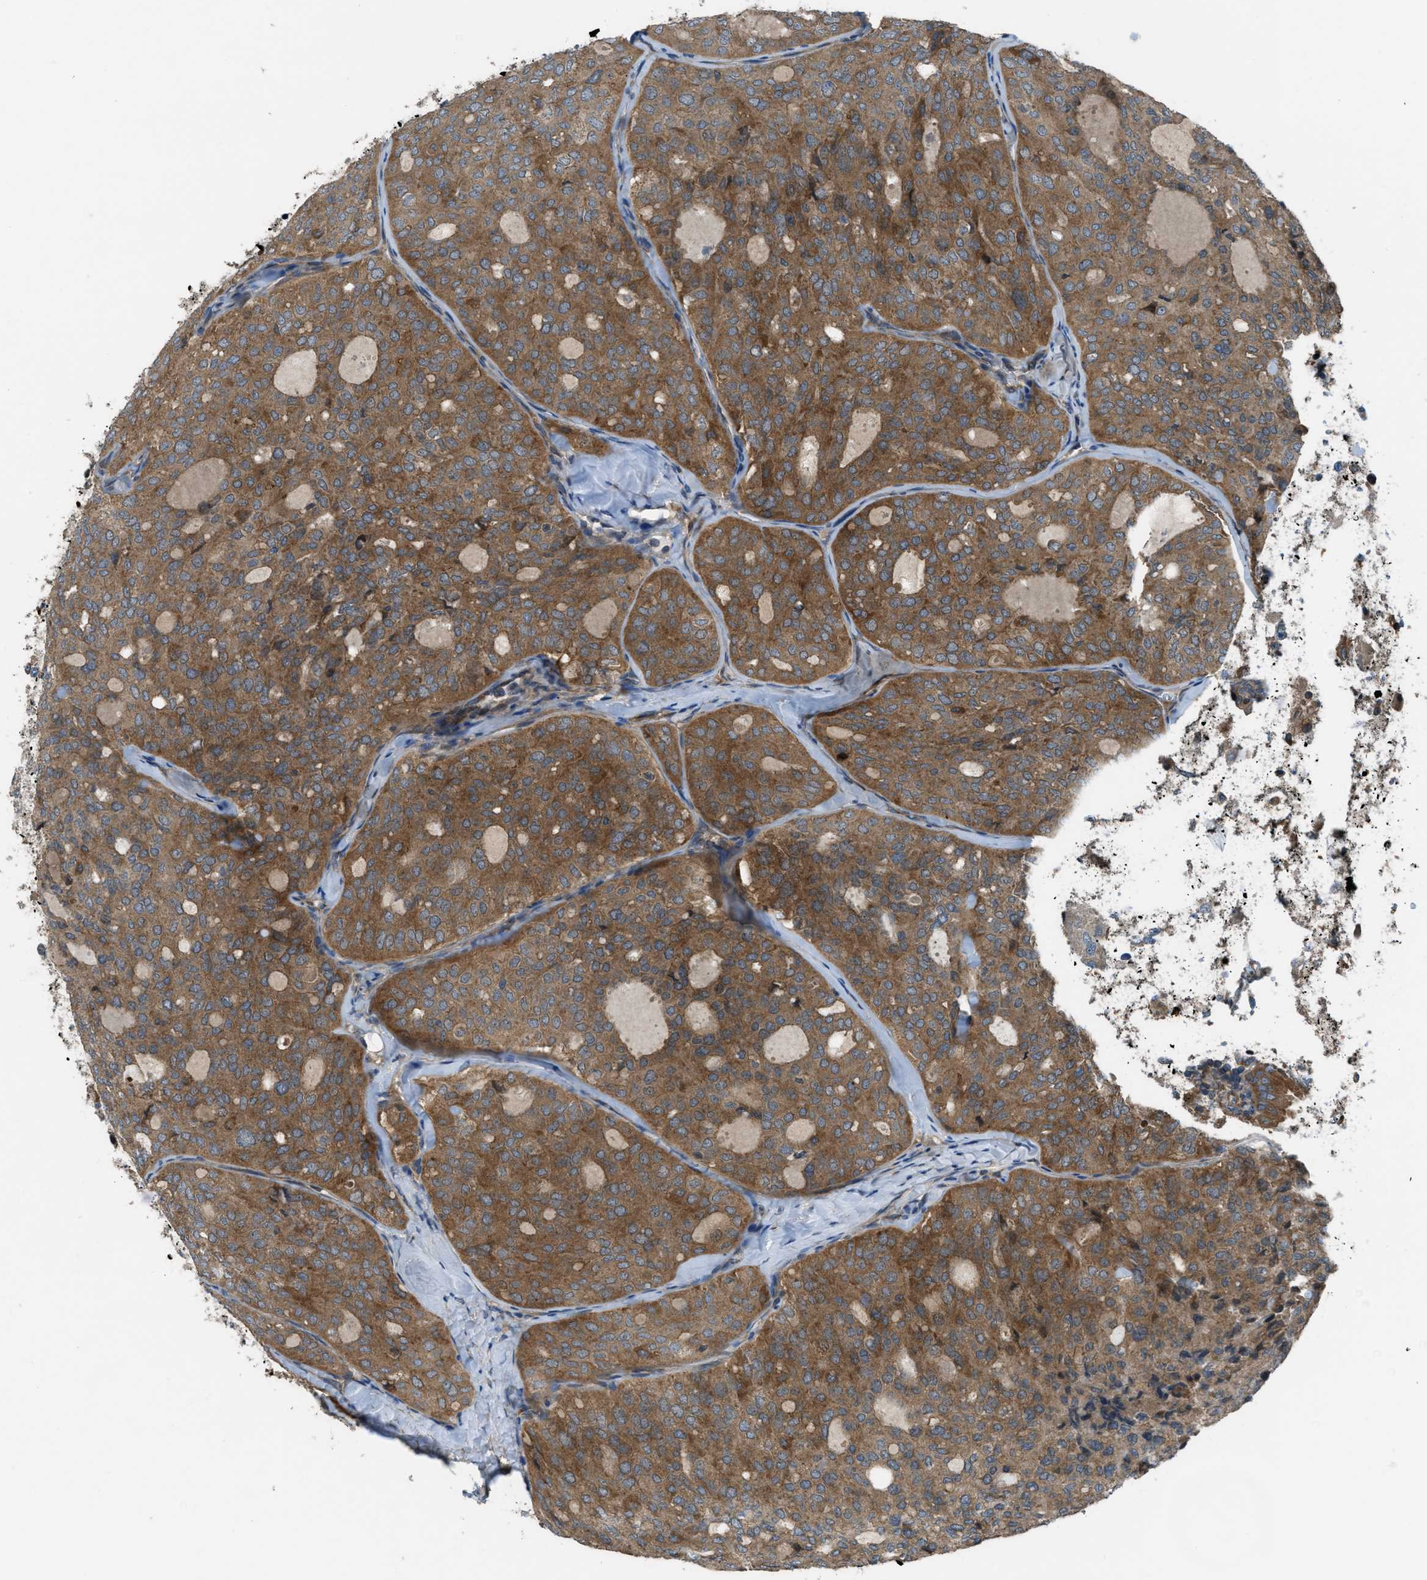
{"staining": {"intensity": "moderate", "quantity": ">75%", "location": "cytoplasmic/membranous"}, "tissue": "thyroid cancer", "cell_type": "Tumor cells", "image_type": "cancer", "snomed": [{"axis": "morphology", "description": "Follicular adenoma carcinoma, NOS"}, {"axis": "topography", "description": "Thyroid gland"}], "caption": "The histopathology image displays a brown stain indicating the presence of a protein in the cytoplasmic/membranous of tumor cells in thyroid cancer (follicular adenoma carcinoma).", "gene": "VEZT", "patient": {"sex": "male", "age": 75}}